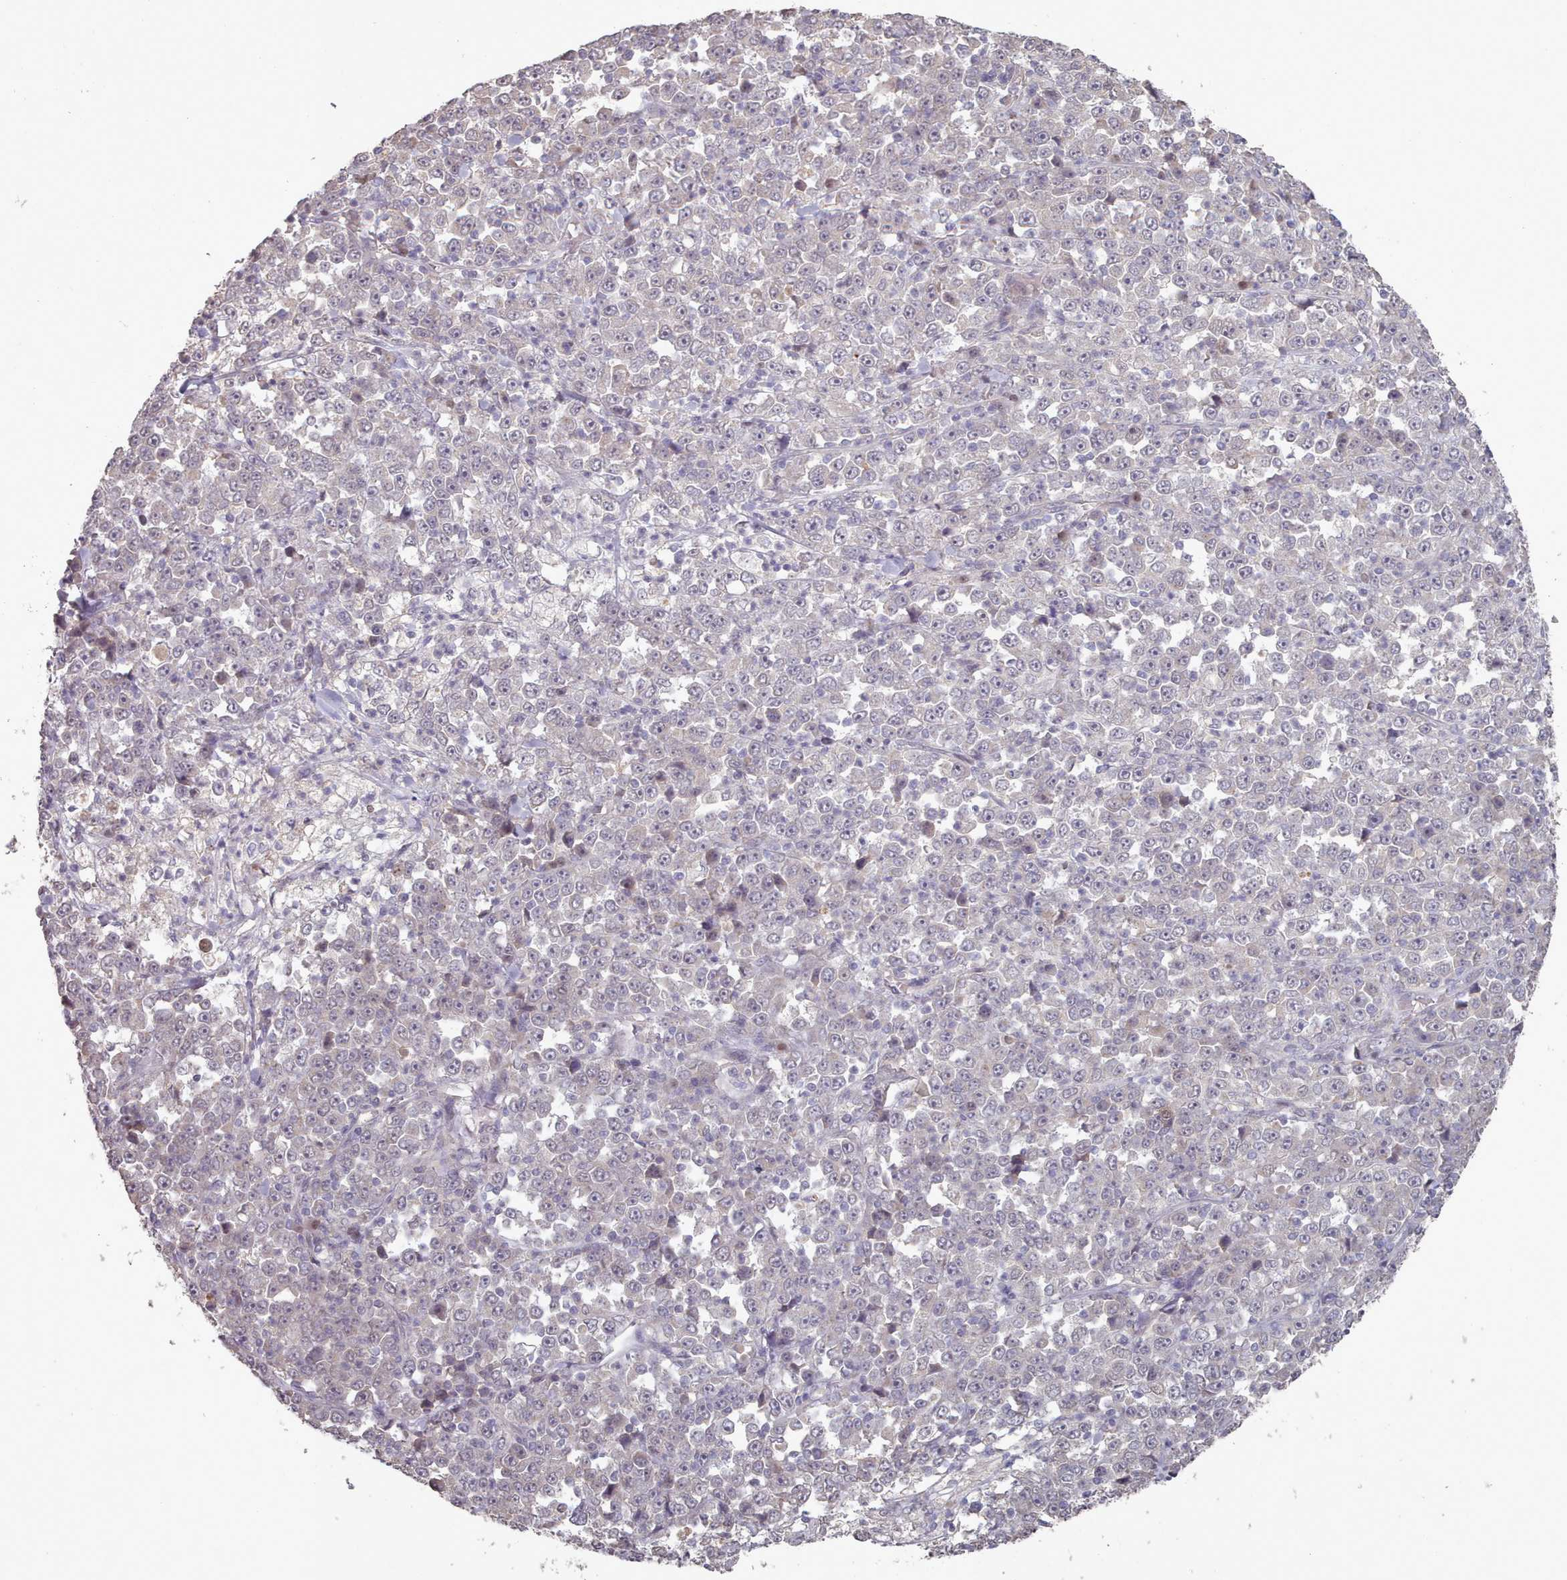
{"staining": {"intensity": "negative", "quantity": "none", "location": "none"}, "tissue": "stomach cancer", "cell_type": "Tumor cells", "image_type": "cancer", "snomed": [{"axis": "morphology", "description": "Normal tissue, NOS"}, {"axis": "morphology", "description": "Adenocarcinoma, NOS"}, {"axis": "topography", "description": "Stomach, upper"}, {"axis": "topography", "description": "Stomach"}], "caption": "This is an immunohistochemistry micrograph of stomach cancer. There is no expression in tumor cells.", "gene": "ERCC6L", "patient": {"sex": "male", "age": 59}}